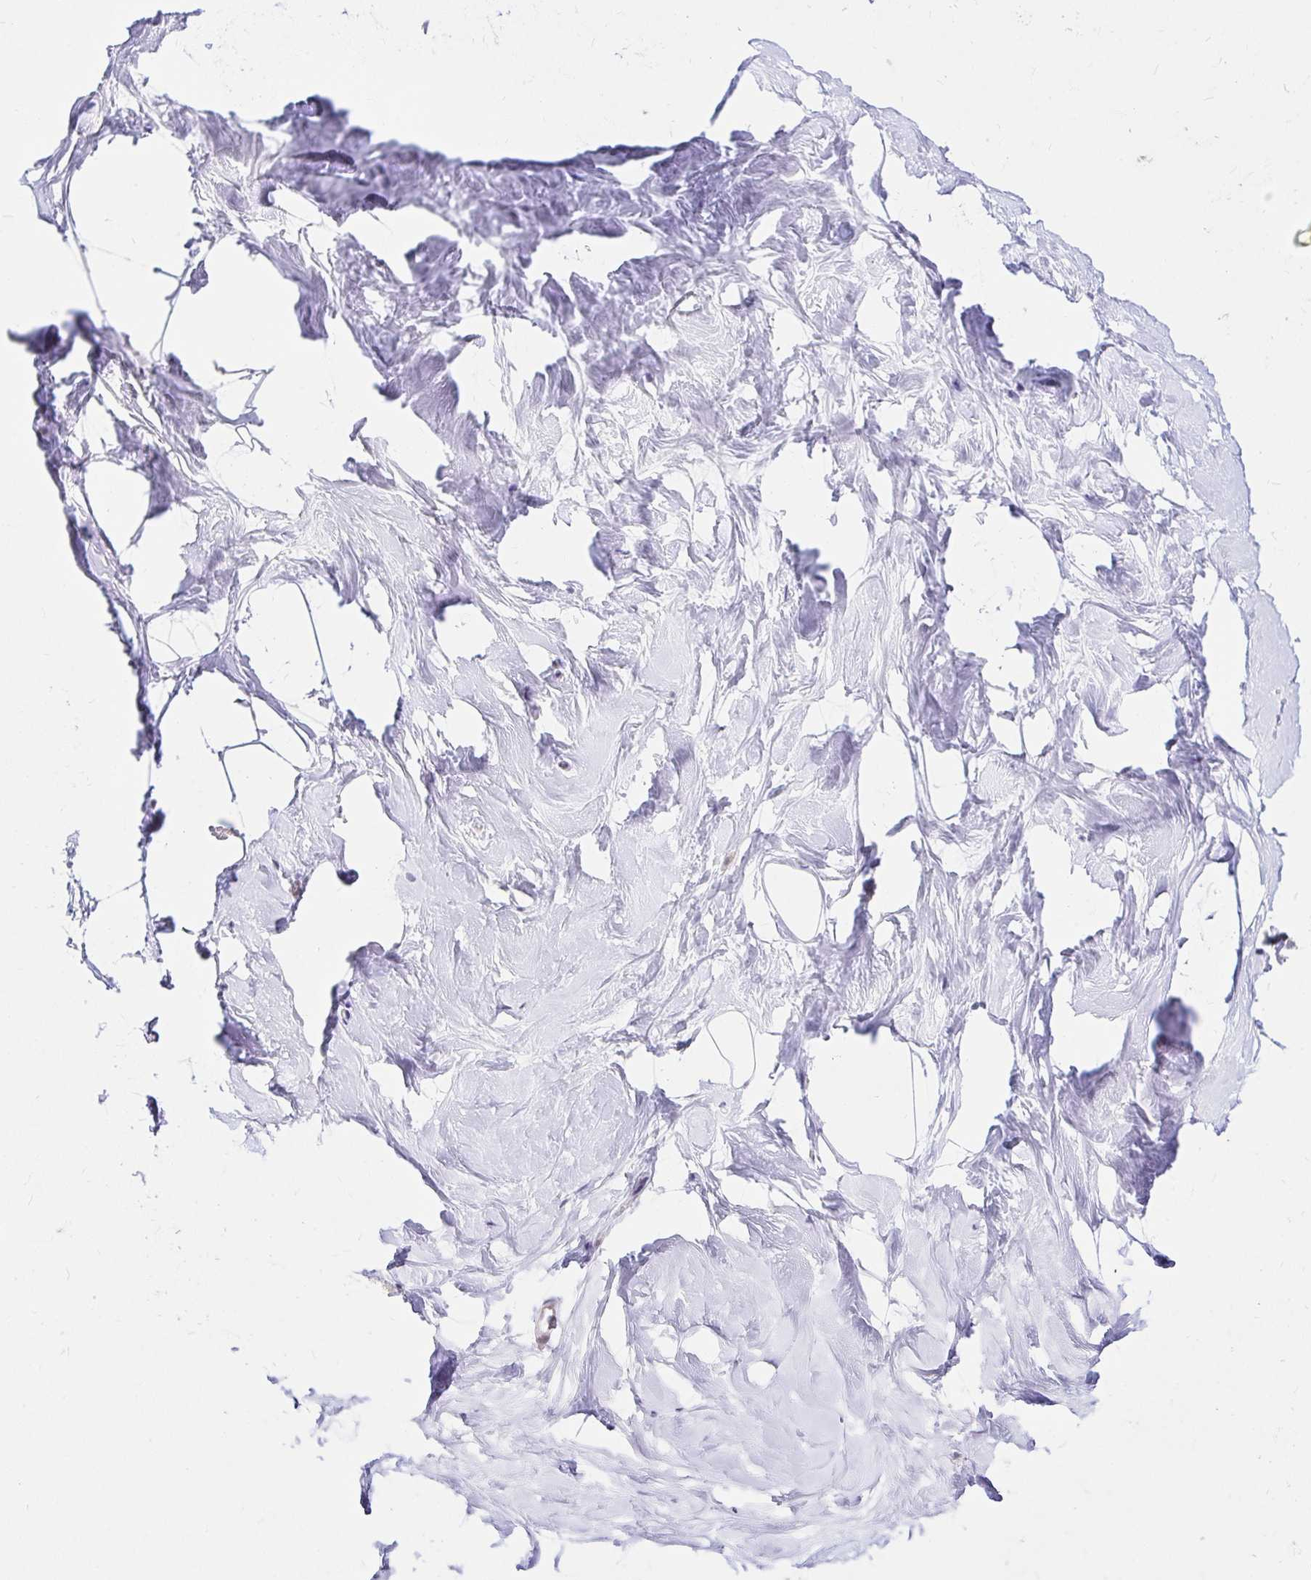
{"staining": {"intensity": "negative", "quantity": "none", "location": "none"}, "tissue": "breast", "cell_type": "Adipocytes", "image_type": "normal", "snomed": [{"axis": "morphology", "description": "Normal tissue, NOS"}, {"axis": "topography", "description": "Breast"}], "caption": "DAB immunohistochemical staining of normal breast displays no significant expression in adipocytes.", "gene": "GUCY1A1", "patient": {"sex": "female", "age": 32}}